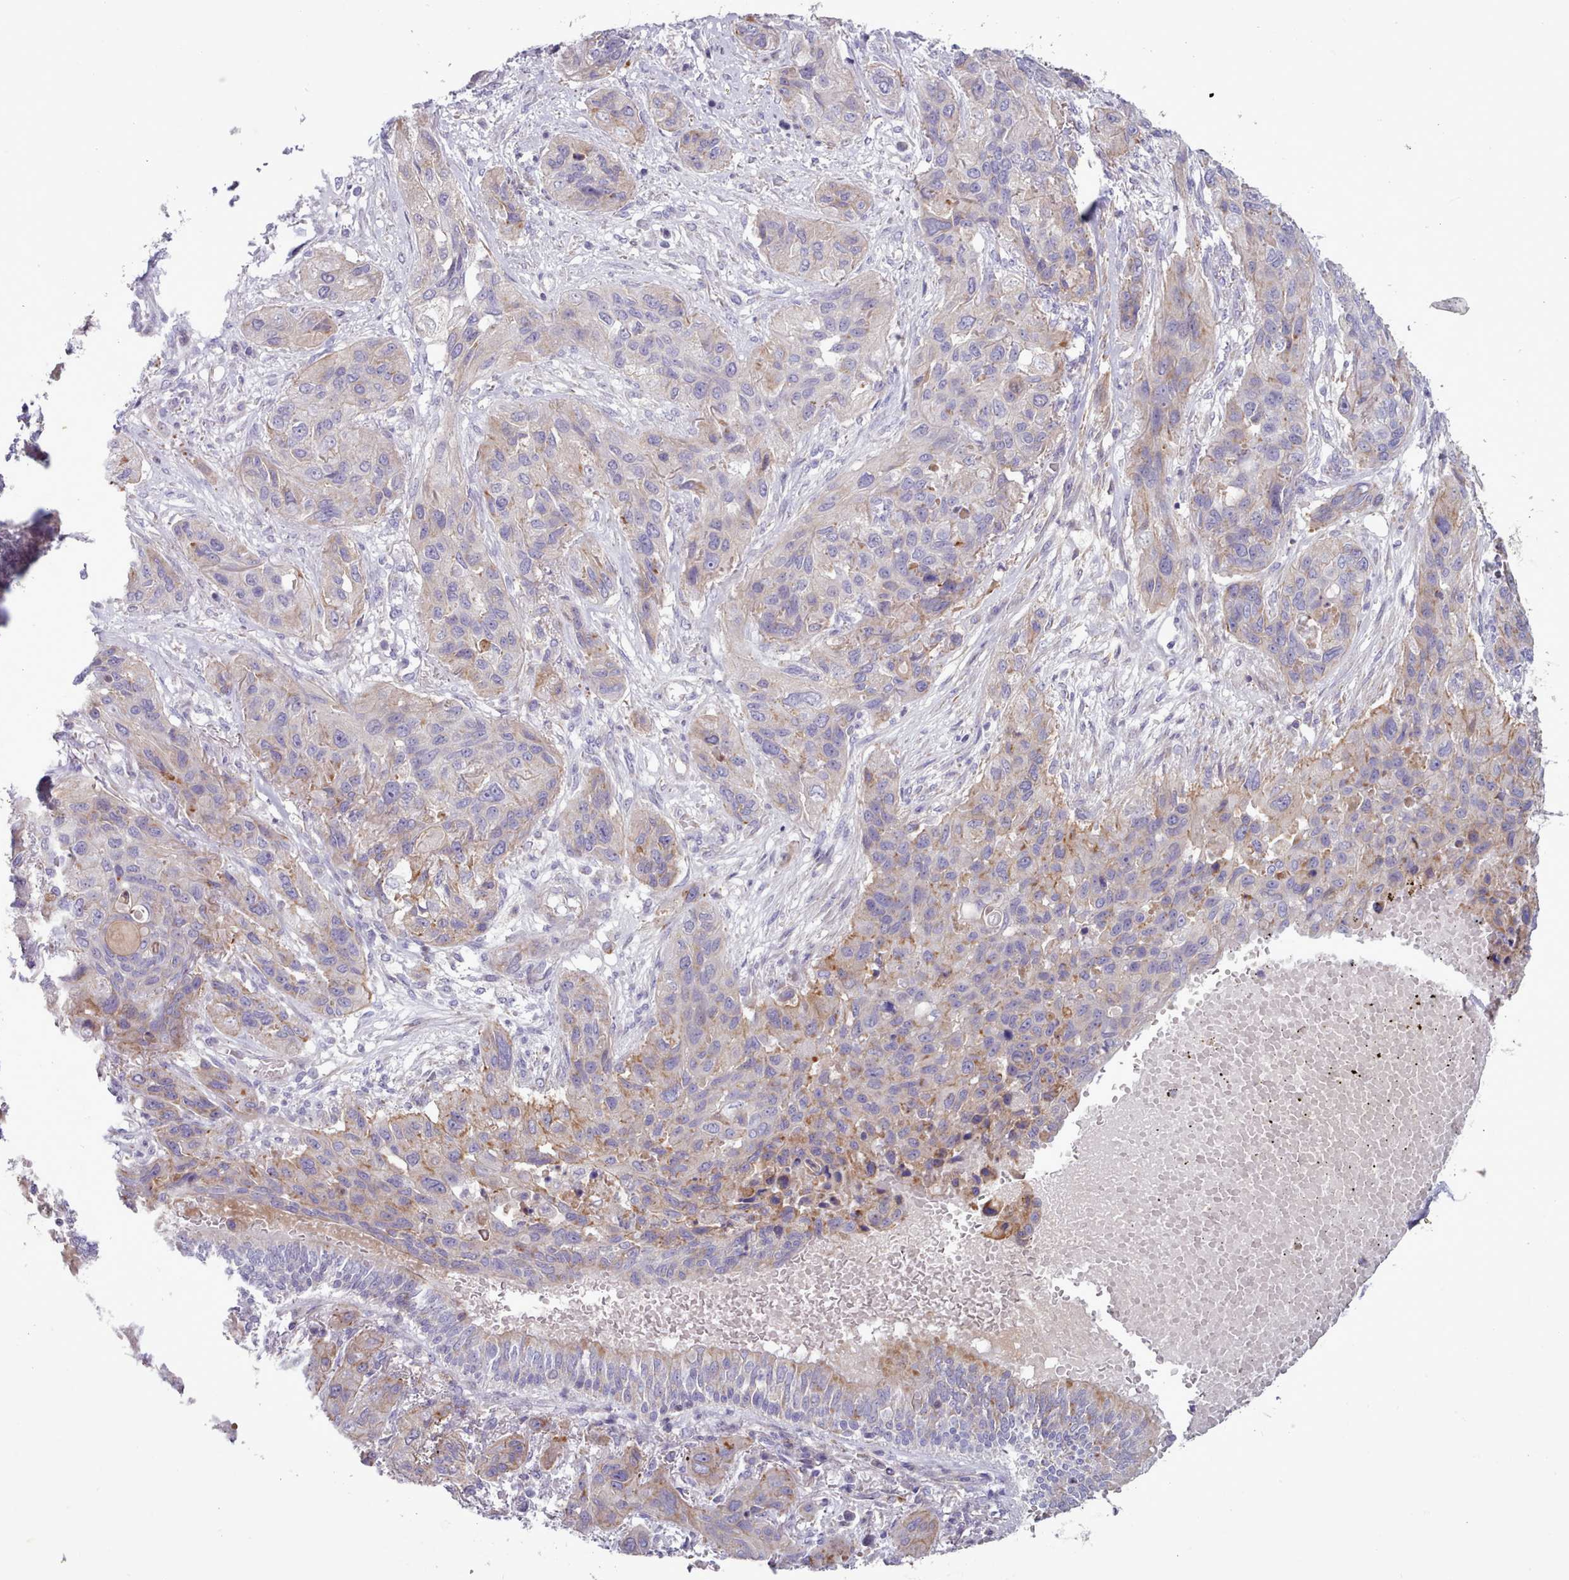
{"staining": {"intensity": "moderate", "quantity": "<25%", "location": "cytoplasmic/membranous"}, "tissue": "lung cancer", "cell_type": "Tumor cells", "image_type": "cancer", "snomed": [{"axis": "morphology", "description": "Squamous cell carcinoma, NOS"}, {"axis": "topography", "description": "Lung"}], "caption": "Squamous cell carcinoma (lung) stained with a brown dye exhibits moderate cytoplasmic/membranous positive staining in approximately <25% of tumor cells.", "gene": "TENT4B", "patient": {"sex": "female", "age": 70}}